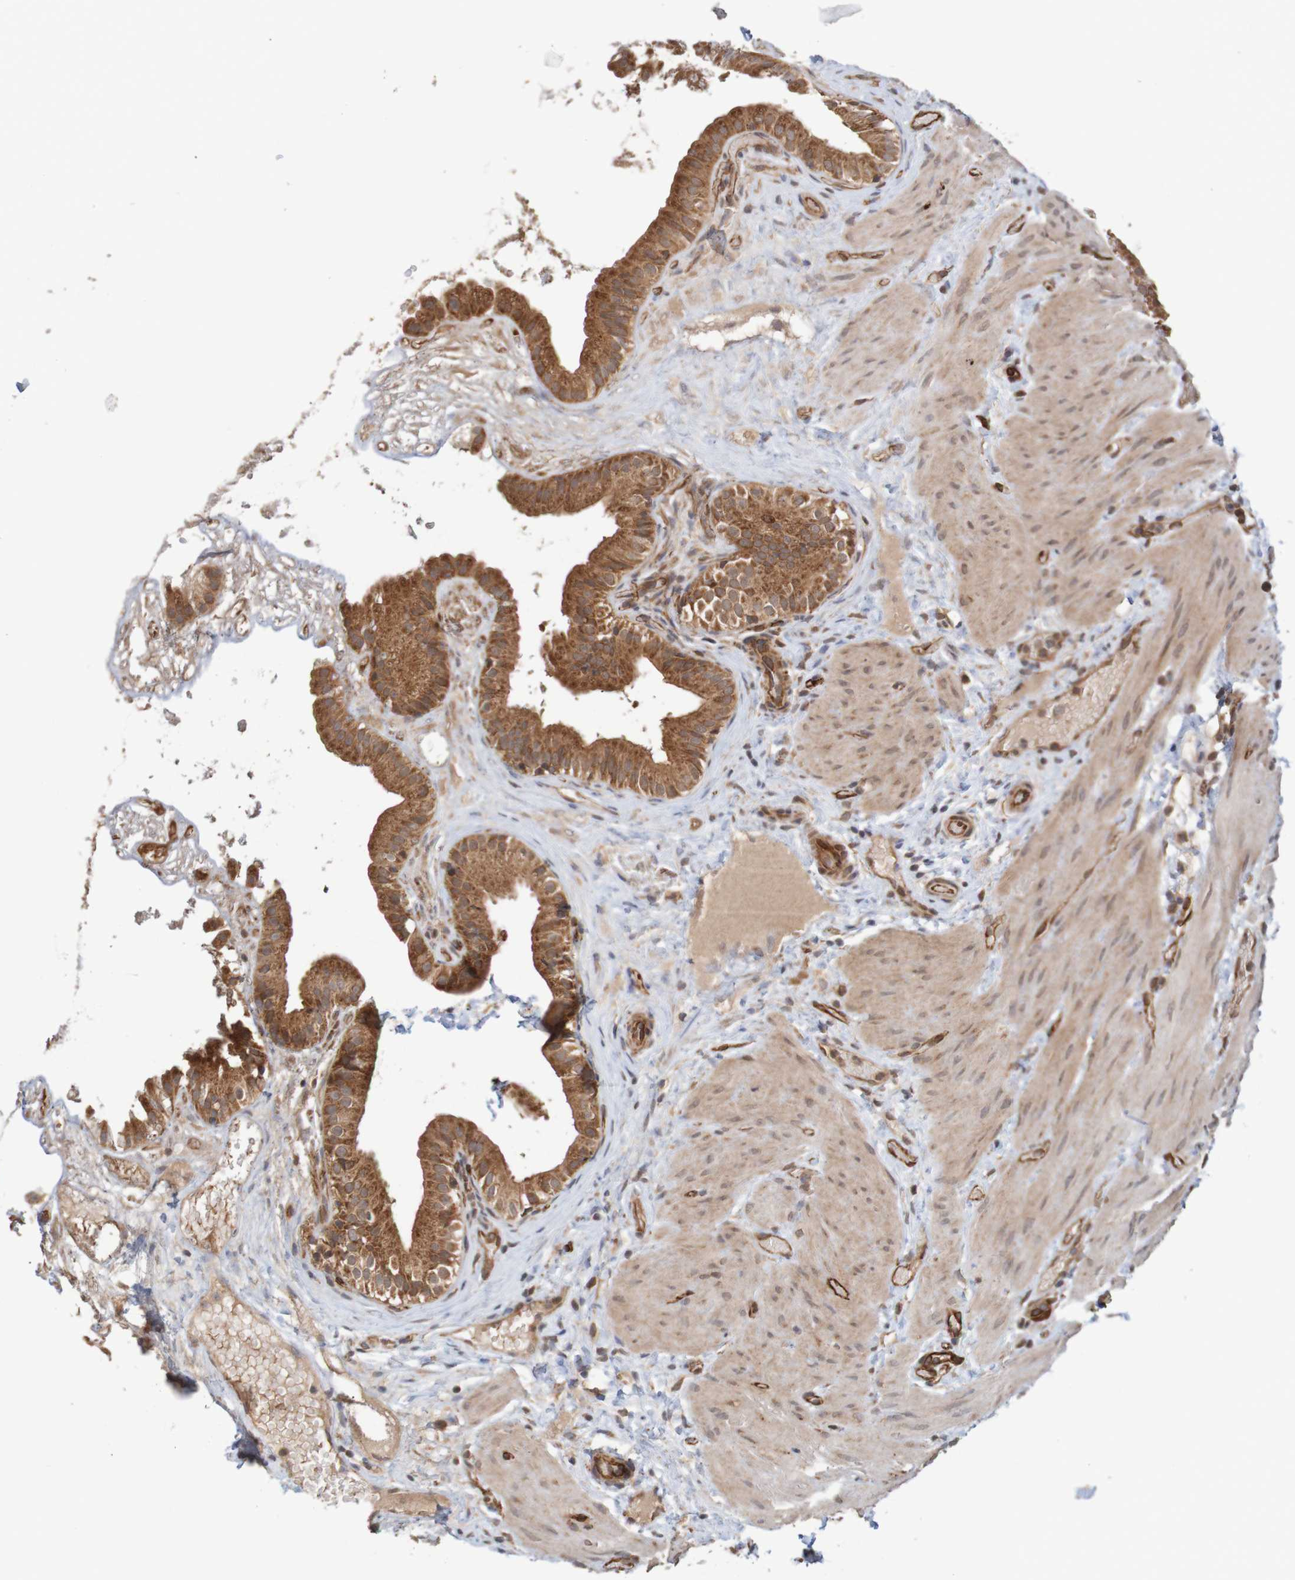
{"staining": {"intensity": "strong", "quantity": ">75%", "location": "cytoplasmic/membranous"}, "tissue": "gallbladder", "cell_type": "Glandular cells", "image_type": "normal", "snomed": [{"axis": "morphology", "description": "Normal tissue, NOS"}, {"axis": "topography", "description": "Gallbladder"}], "caption": "Protein positivity by IHC shows strong cytoplasmic/membranous positivity in about >75% of glandular cells in unremarkable gallbladder.", "gene": "MRPL52", "patient": {"sex": "female", "age": 26}}